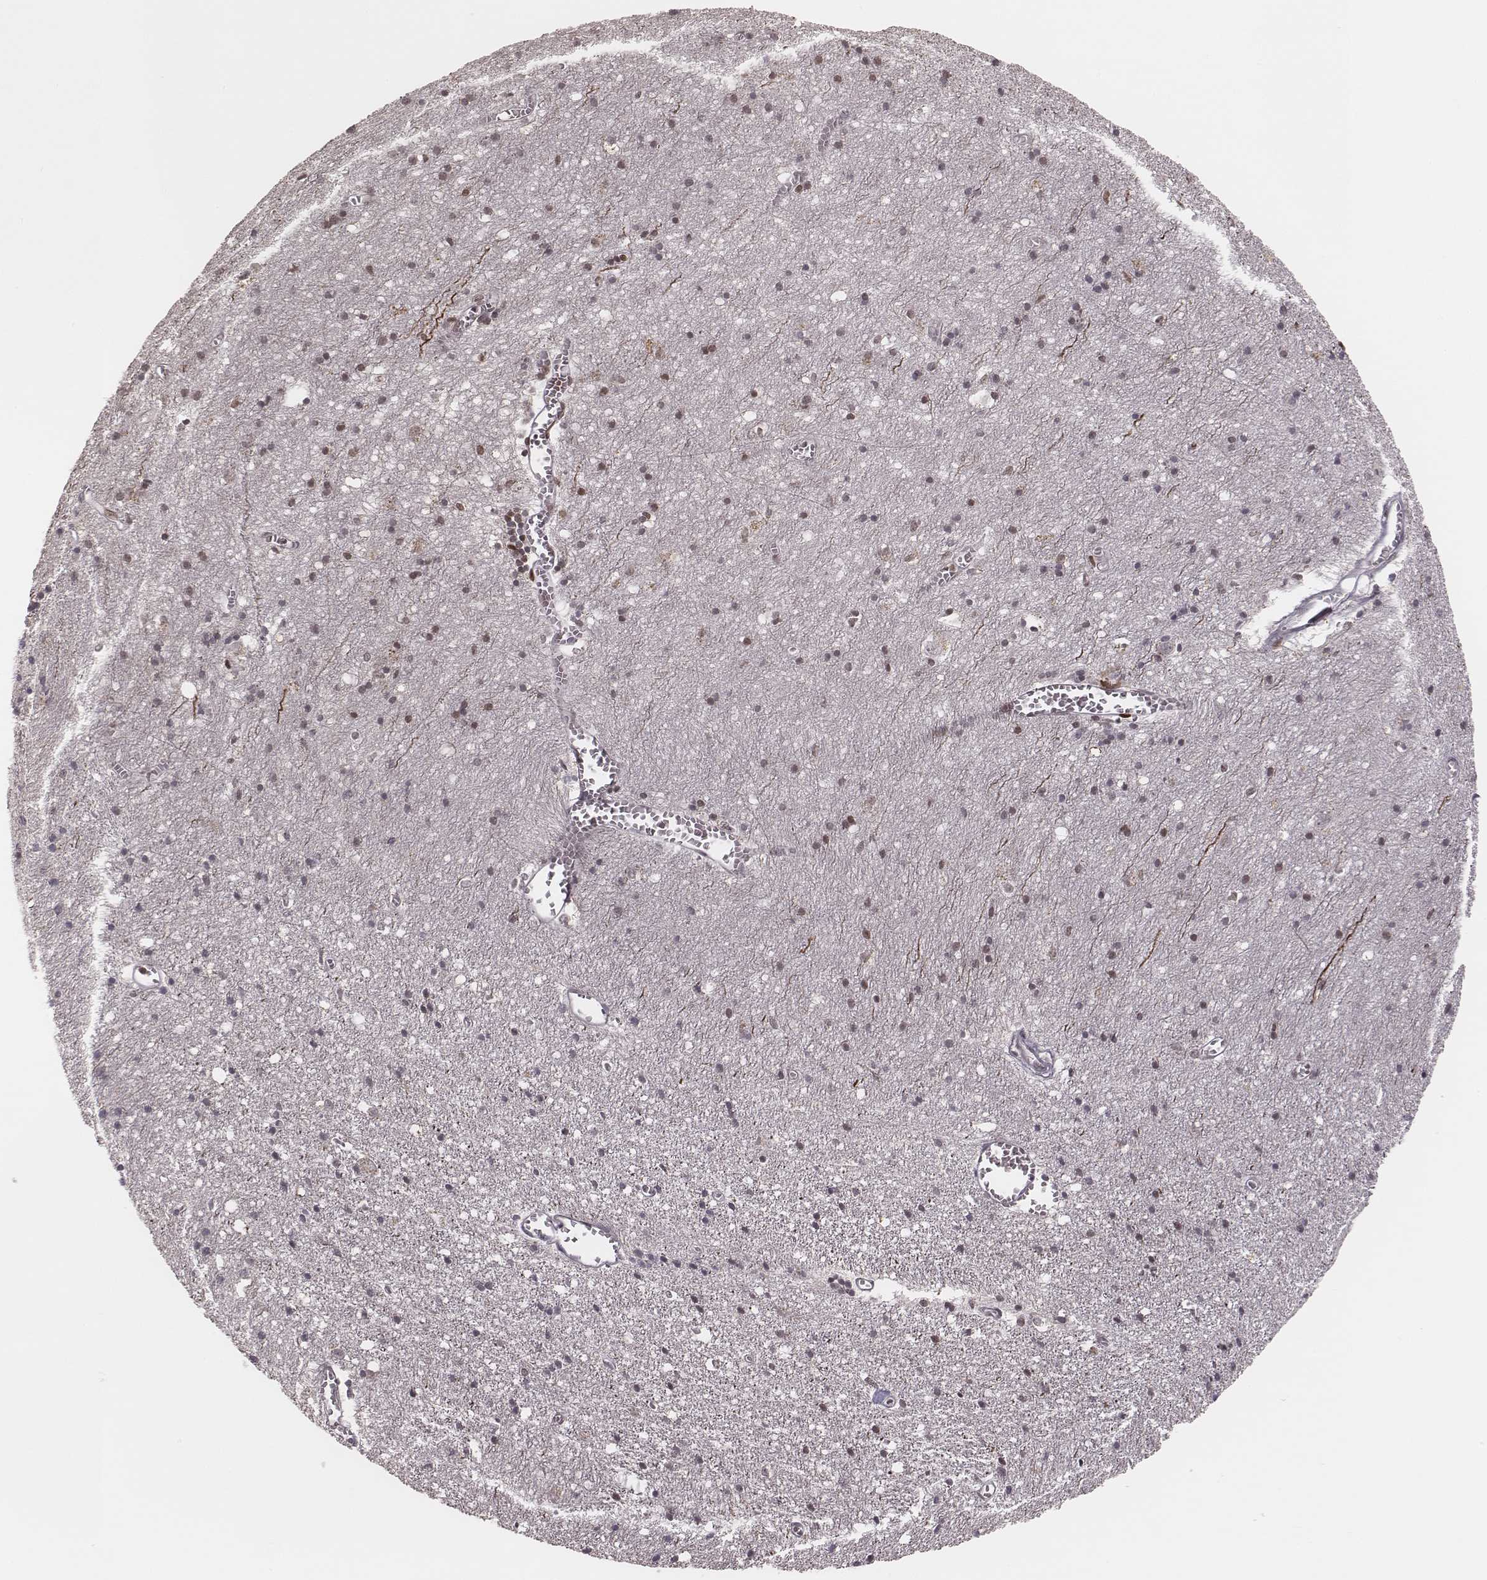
{"staining": {"intensity": "negative", "quantity": "none", "location": "none"}, "tissue": "cerebral cortex", "cell_type": "Endothelial cells", "image_type": "normal", "snomed": [{"axis": "morphology", "description": "Normal tissue, NOS"}, {"axis": "topography", "description": "Cerebral cortex"}], "caption": "This is a micrograph of immunohistochemistry (IHC) staining of benign cerebral cortex, which shows no expression in endothelial cells. (DAB immunohistochemistry (IHC) with hematoxylin counter stain).", "gene": "MSX1", "patient": {"sex": "male", "age": 70}}